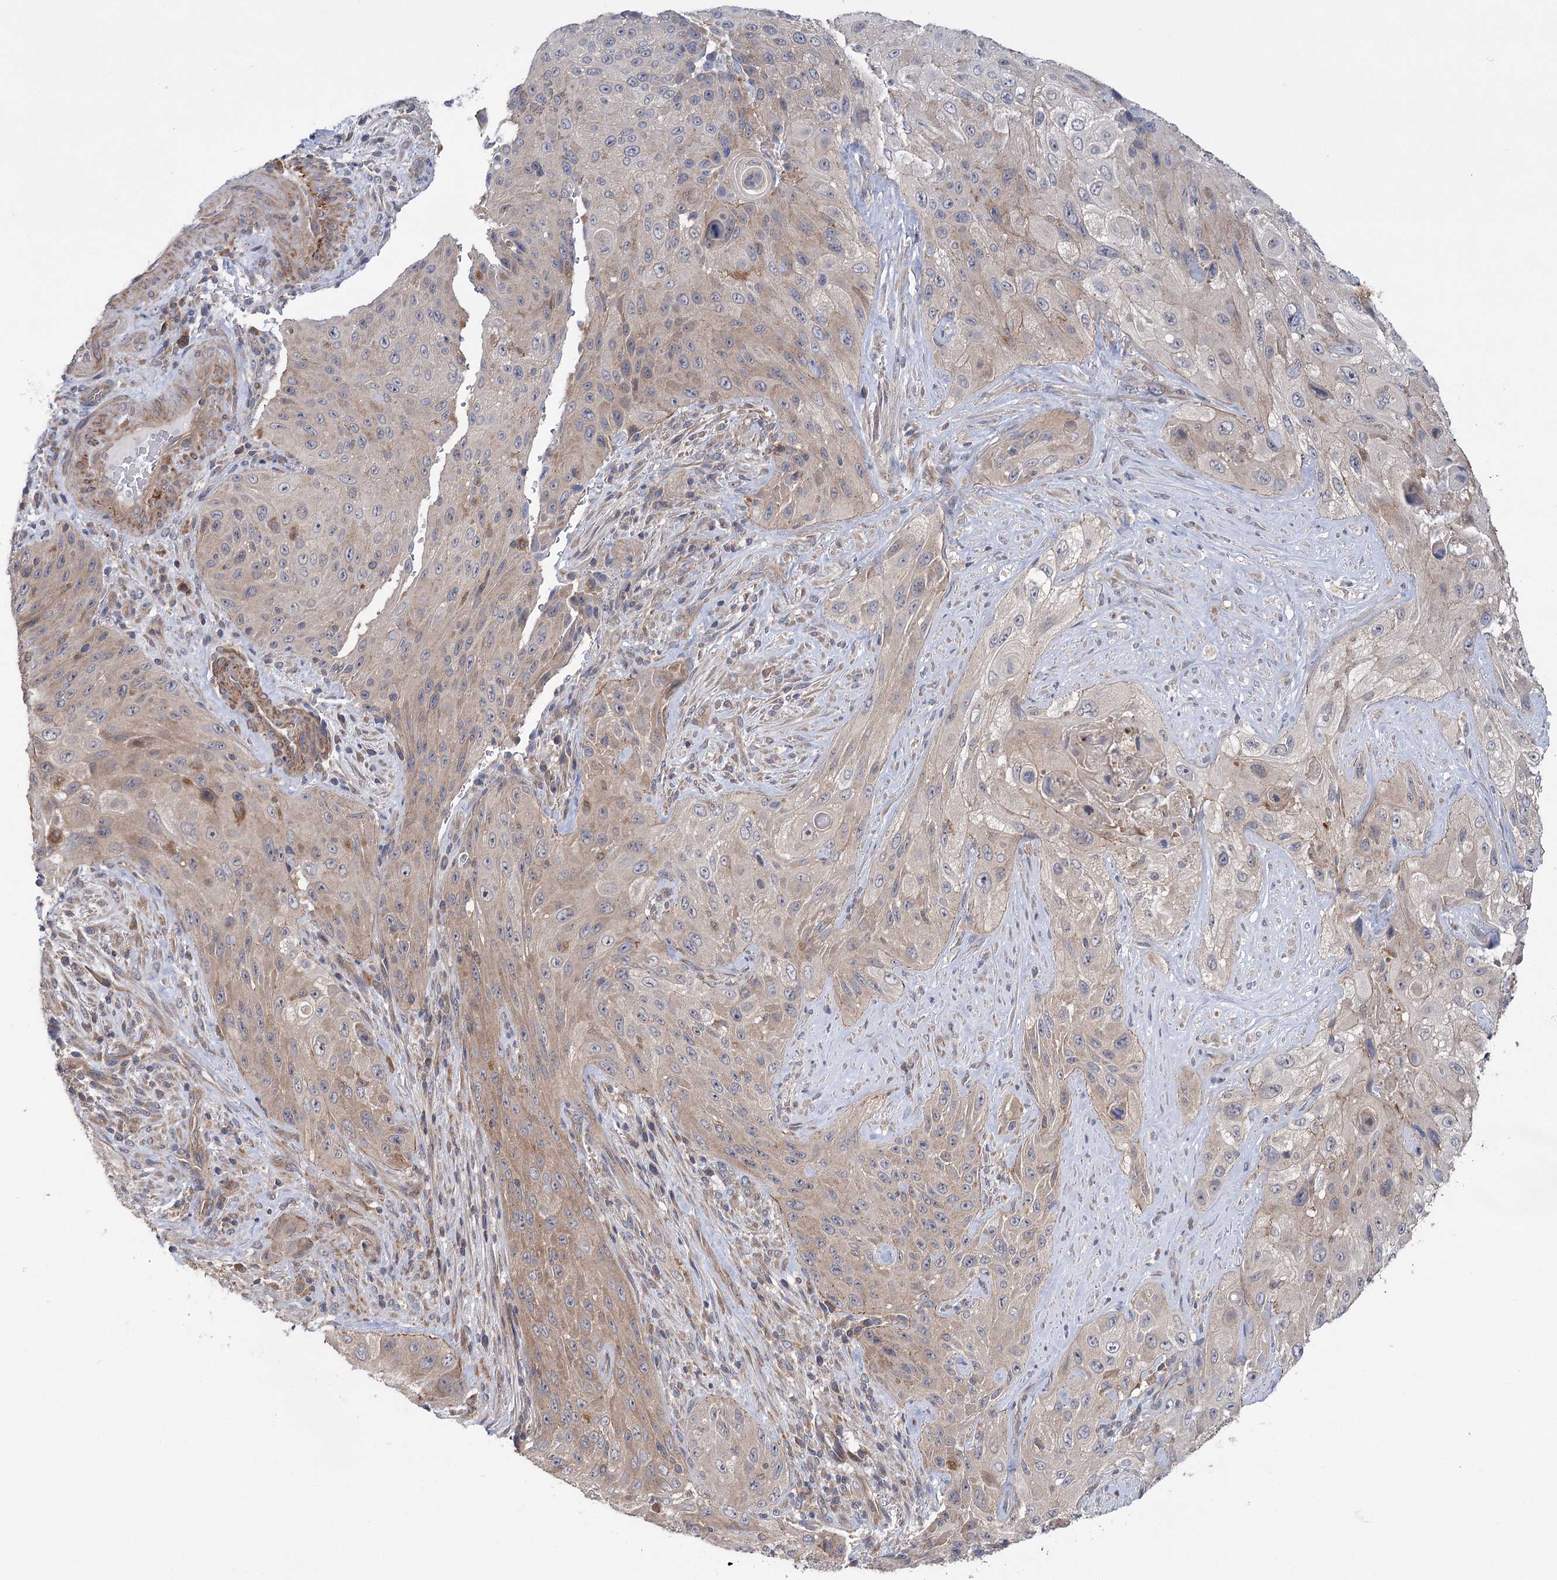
{"staining": {"intensity": "weak", "quantity": "25%-75%", "location": "cytoplasmic/membranous"}, "tissue": "cervical cancer", "cell_type": "Tumor cells", "image_type": "cancer", "snomed": [{"axis": "morphology", "description": "Squamous cell carcinoma, NOS"}, {"axis": "topography", "description": "Cervix"}], "caption": "An image of squamous cell carcinoma (cervical) stained for a protein shows weak cytoplasmic/membranous brown staining in tumor cells.", "gene": "VPS37B", "patient": {"sex": "female", "age": 42}}